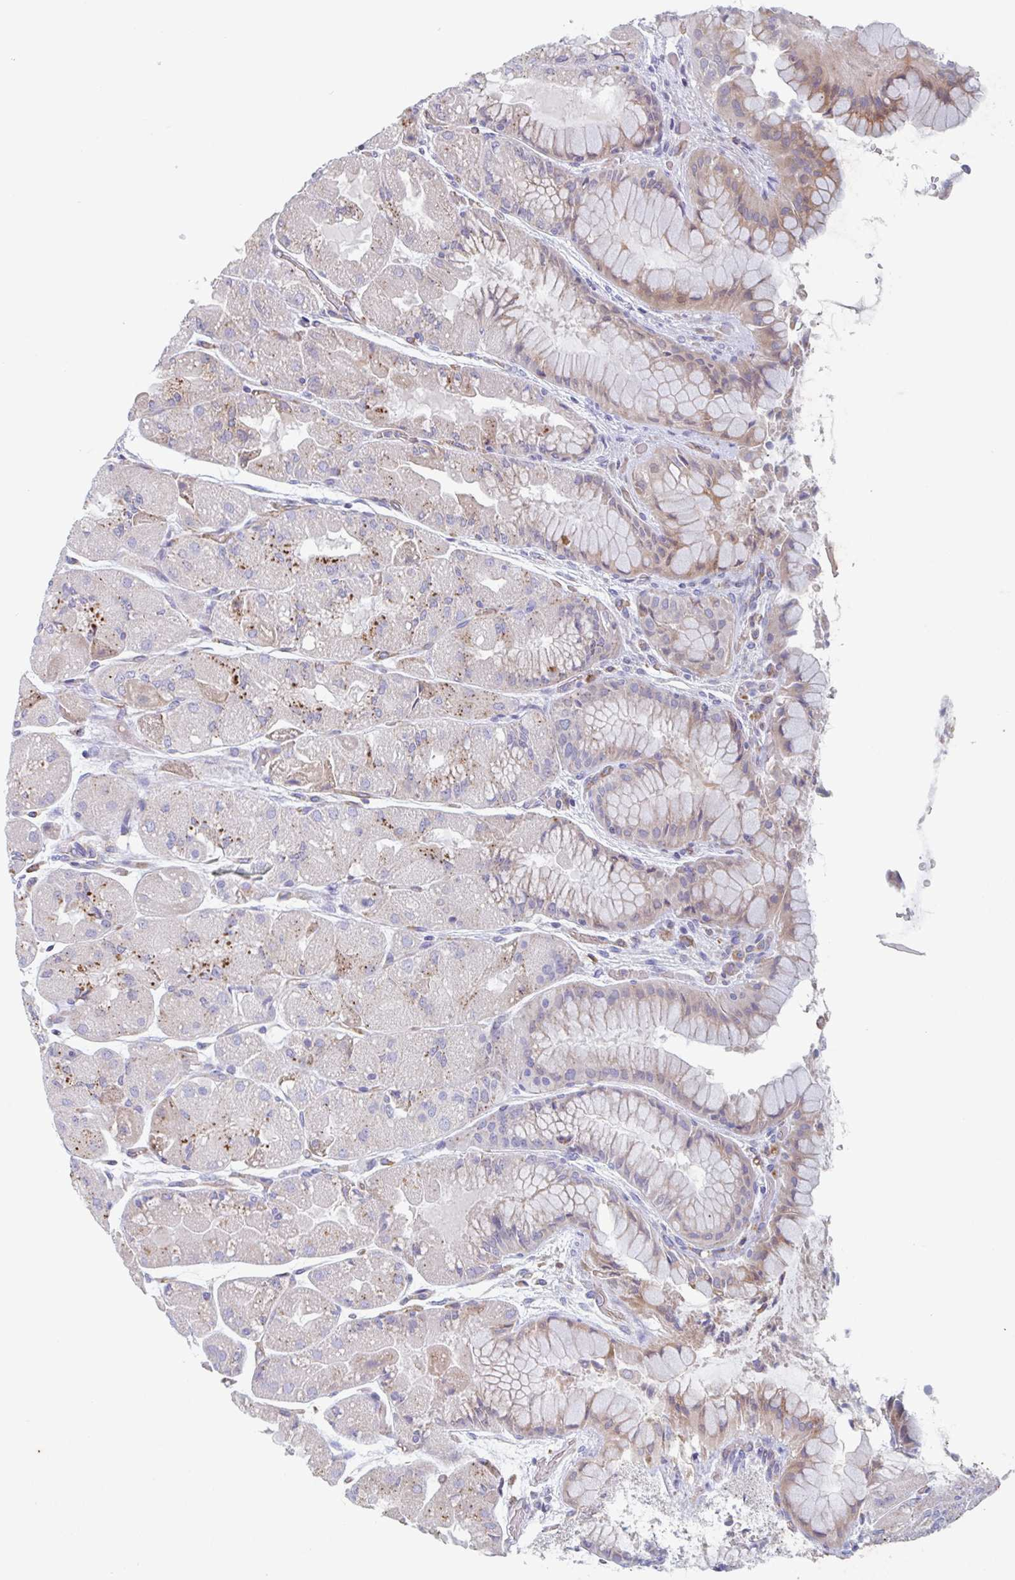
{"staining": {"intensity": "moderate", "quantity": "25%-75%", "location": "cytoplasmic/membranous"}, "tissue": "stomach", "cell_type": "Glandular cells", "image_type": "normal", "snomed": [{"axis": "morphology", "description": "Normal tissue, NOS"}, {"axis": "topography", "description": "Stomach"}], "caption": "An immunohistochemistry histopathology image of normal tissue is shown. Protein staining in brown shows moderate cytoplasmic/membranous positivity in stomach within glandular cells. The protein of interest is stained brown, and the nuclei are stained in blue (DAB IHC with brightfield microscopy, high magnification).", "gene": "MANBA", "patient": {"sex": "female", "age": 61}}